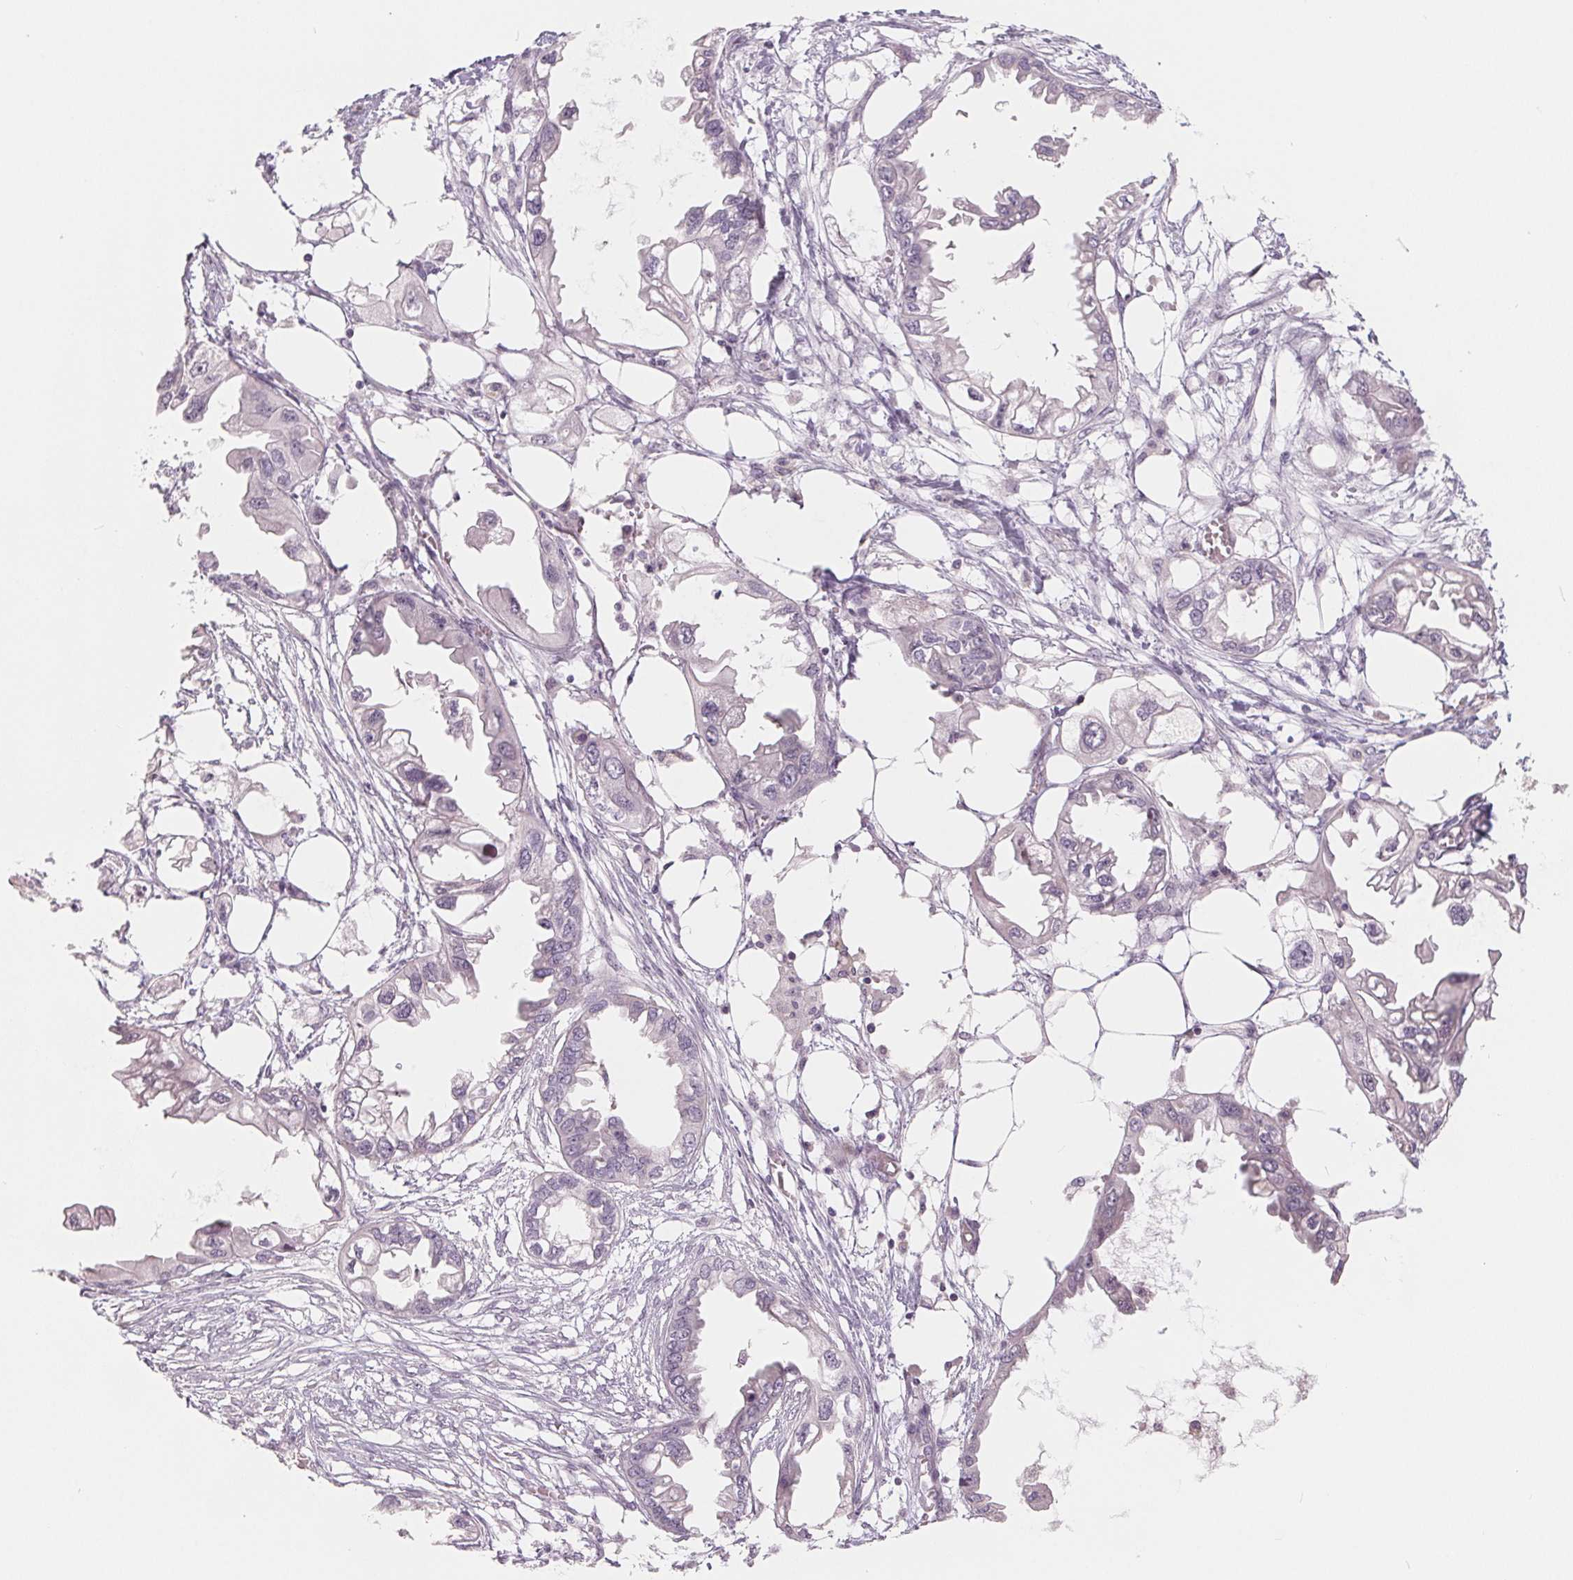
{"staining": {"intensity": "negative", "quantity": "none", "location": "none"}, "tissue": "endometrial cancer", "cell_type": "Tumor cells", "image_type": "cancer", "snomed": [{"axis": "morphology", "description": "Adenocarcinoma, NOS"}, {"axis": "morphology", "description": "Adenocarcinoma, metastatic, NOS"}, {"axis": "topography", "description": "Adipose tissue"}, {"axis": "topography", "description": "Endometrium"}], "caption": "This is a image of IHC staining of endometrial adenocarcinoma, which shows no staining in tumor cells.", "gene": "ZBBX", "patient": {"sex": "female", "age": 67}}